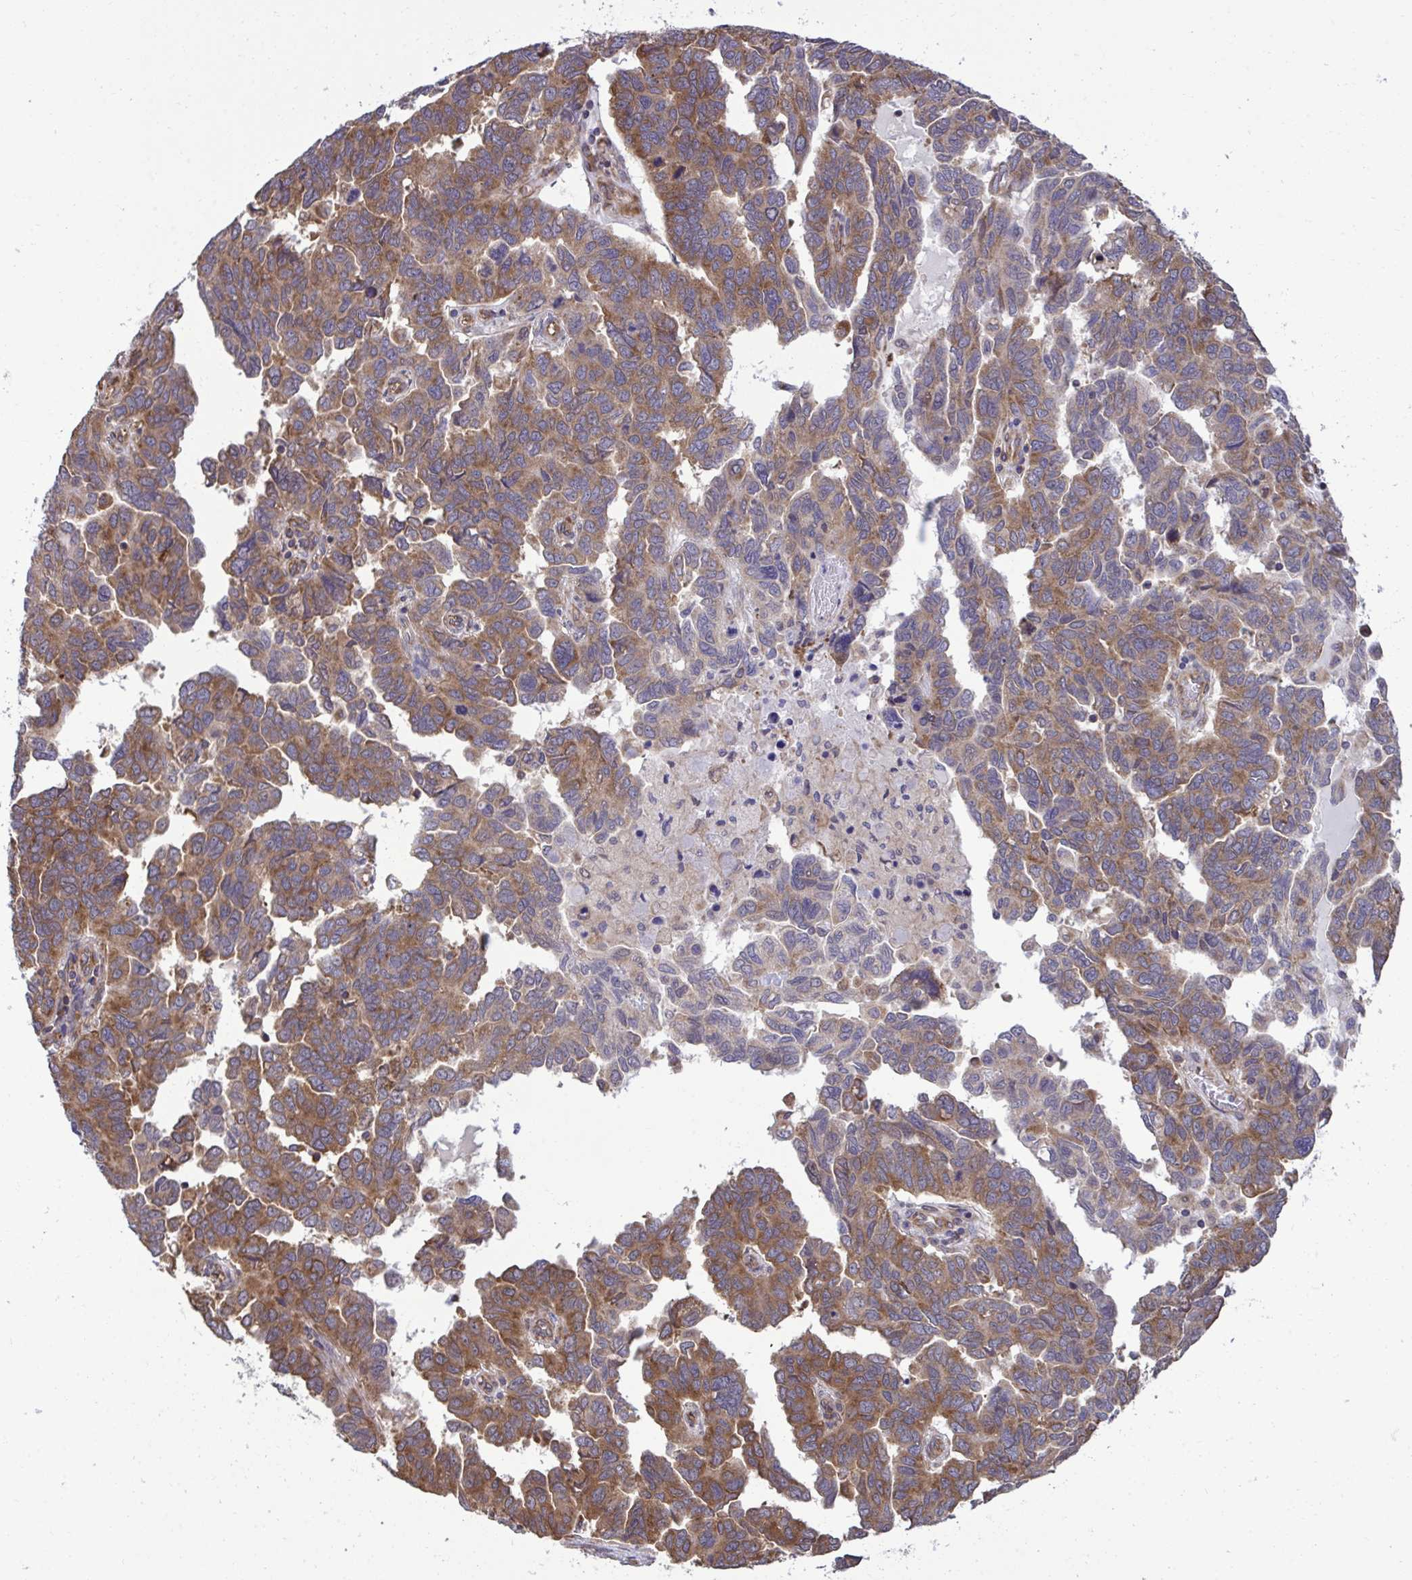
{"staining": {"intensity": "moderate", "quantity": ">75%", "location": "cytoplasmic/membranous"}, "tissue": "ovarian cancer", "cell_type": "Tumor cells", "image_type": "cancer", "snomed": [{"axis": "morphology", "description": "Cystadenocarcinoma, serous, NOS"}, {"axis": "topography", "description": "Ovary"}], "caption": "Immunohistochemistry (IHC) photomicrograph of human ovarian serous cystadenocarcinoma stained for a protein (brown), which exhibits medium levels of moderate cytoplasmic/membranous staining in about >75% of tumor cells.", "gene": "RPS15", "patient": {"sex": "female", "age": 64}}